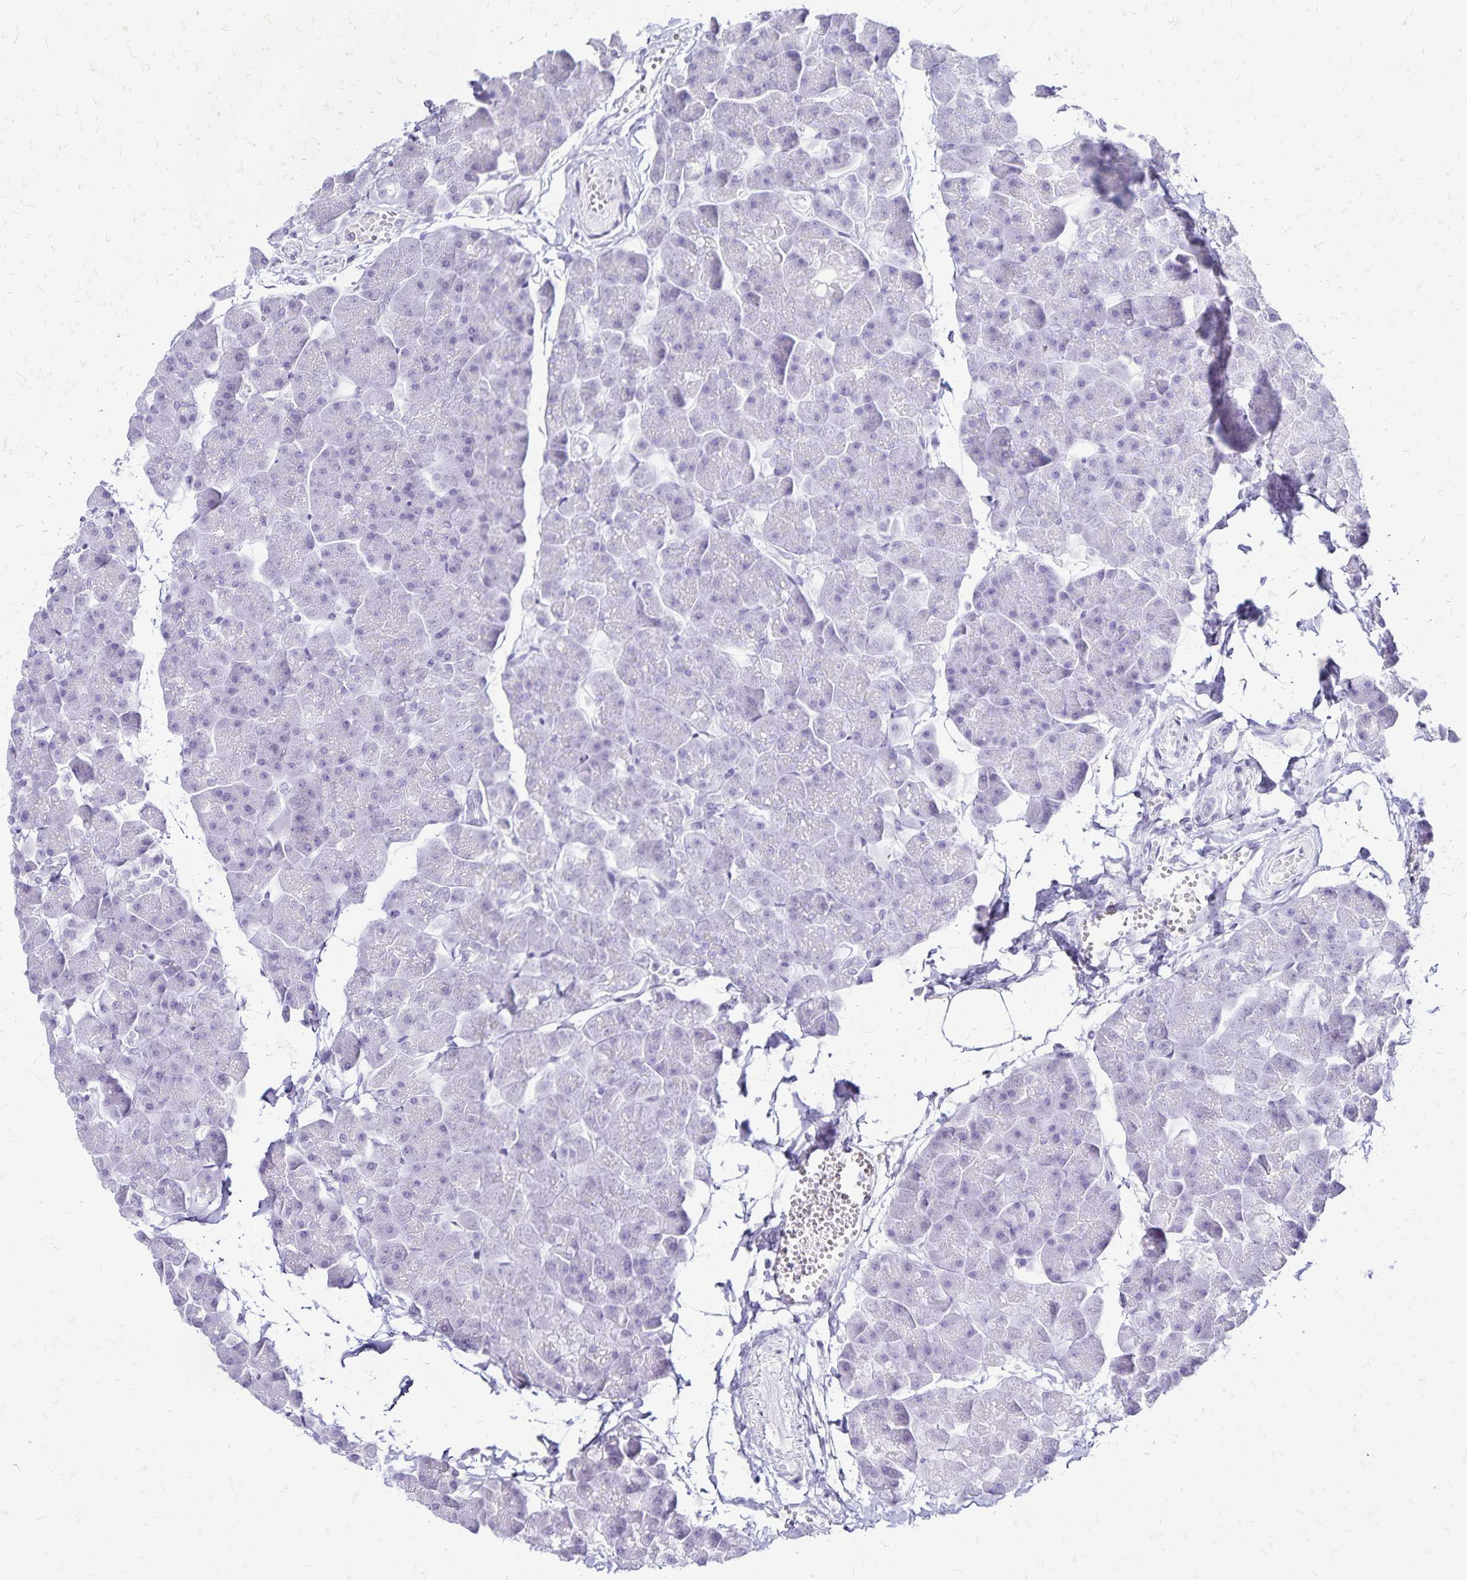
{"staining": {"intensity": "negative", "quantity": "none", "location": "none"}, "tissue": "pancreas", "cell_type": "Exocrine glandular cells", "image_type": "normal", "snomed": [{"axis": "morphology", "description": "Normal tissue, NOS"}, {"axis": "topography", "description": "Pancreas"}], "caption": "Immunohistochemistry photomicrograph of normal pancreas: human pancreas stained with DAB (3,3'-diaminobenzidine) exhibits no significant protein positivity in exocrine glandular cells.", "gene": "LIN28B", "patient": {"sex": "male", "age": 35}}